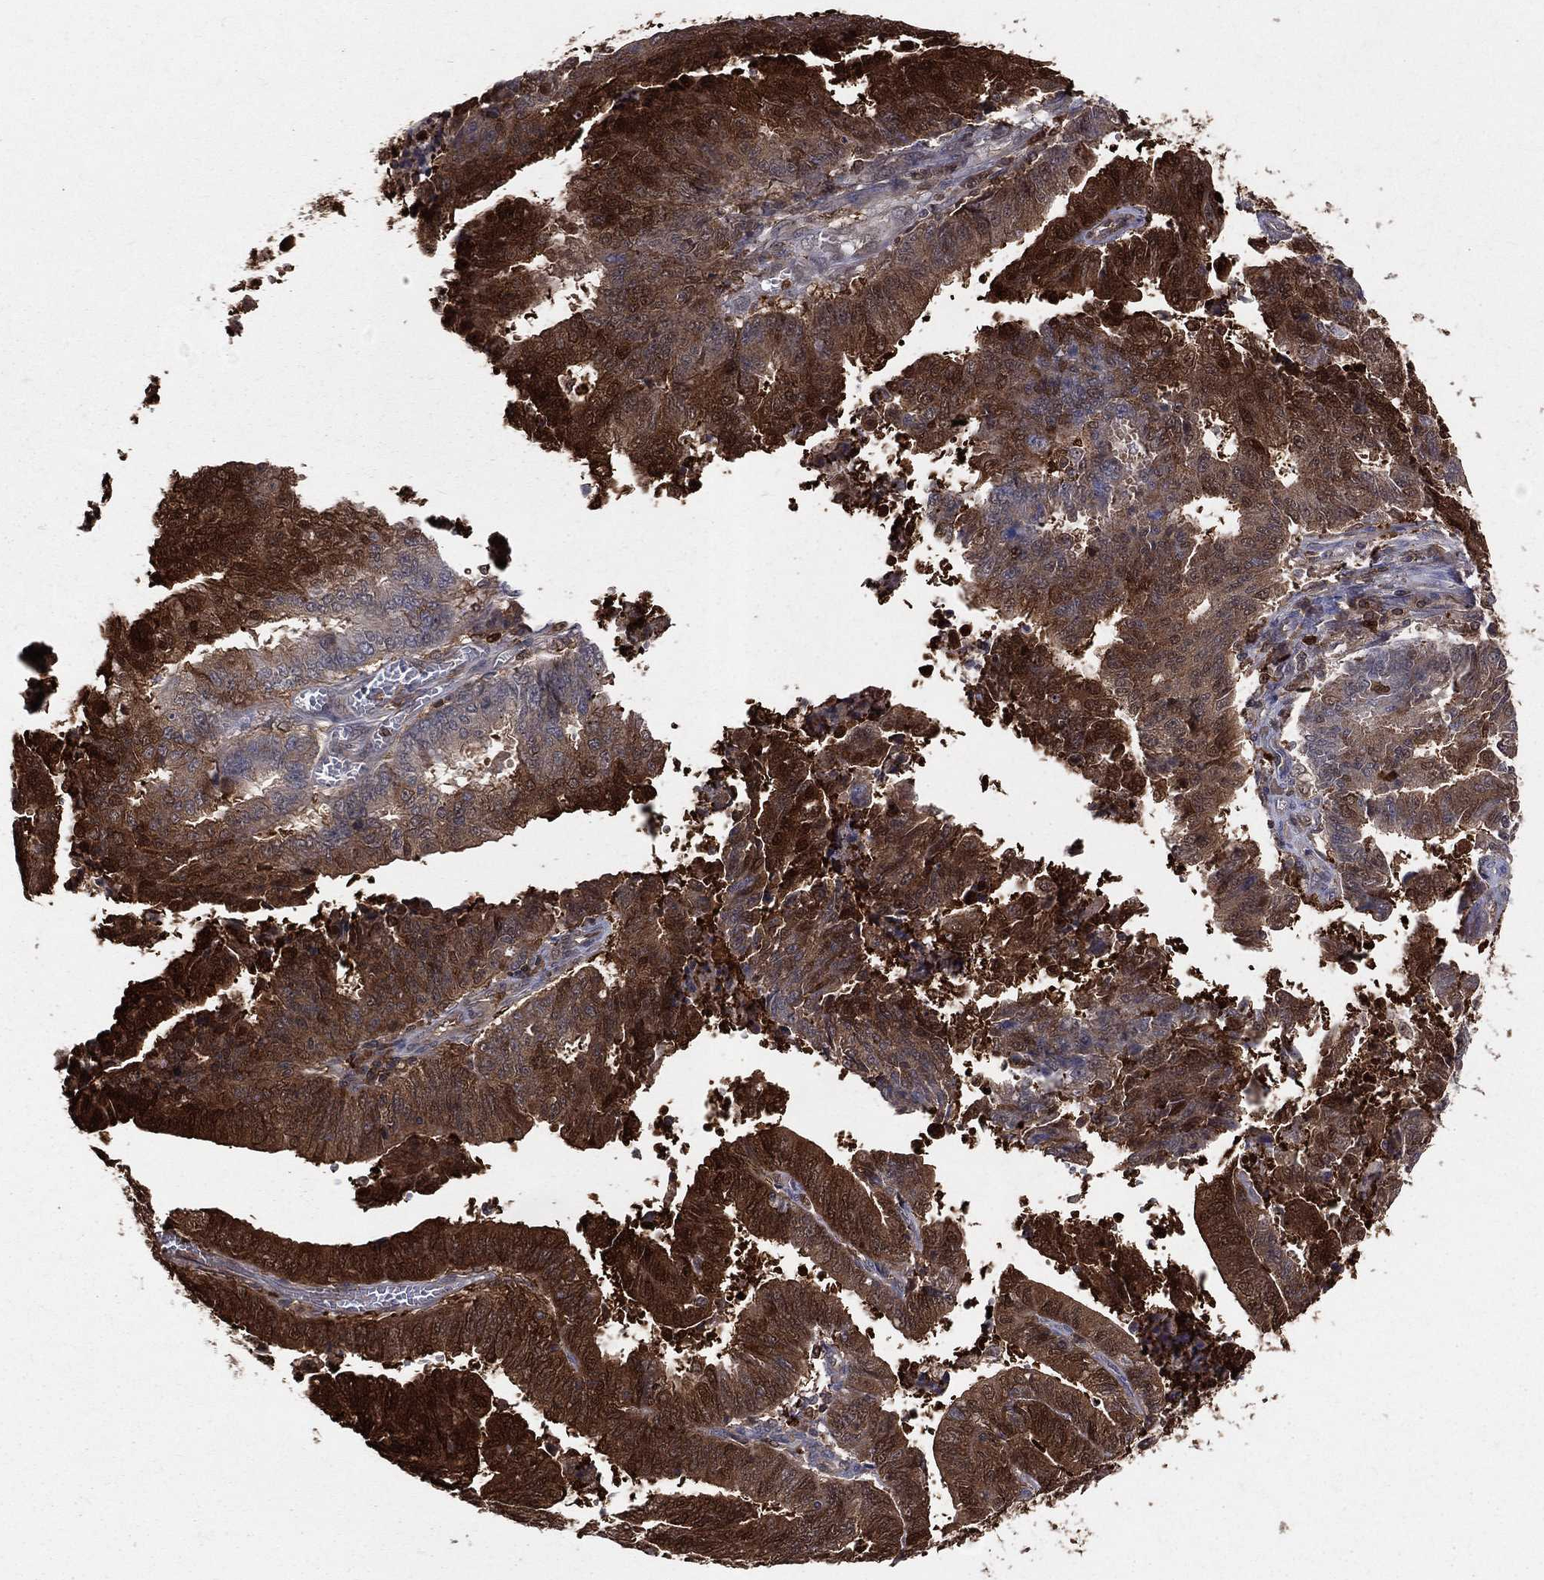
{"staining": {"intensity": "strong", "quantity": ">75%", "location": "cytoplasmic/membranous"}, "tissue": "endometrial cancer", "cell_type": "Tumor cells", "image_type": "cancer", "snomed": [{"axis": "morphology", "description": "Adenocarcinoma, NOS"}, {"axis": "topography", "description": "Endometrium"}], "caption": "Endometrial adenocarcinoma was stained to show a protein in brown. There is high levels of strong cytoplasmic/membranous expression in about >75% of tumor cells. (IHC, brightfield microscopy, high magnification).", "gene": "ENO1", "patient": {"sex": "female", "age": 82}}